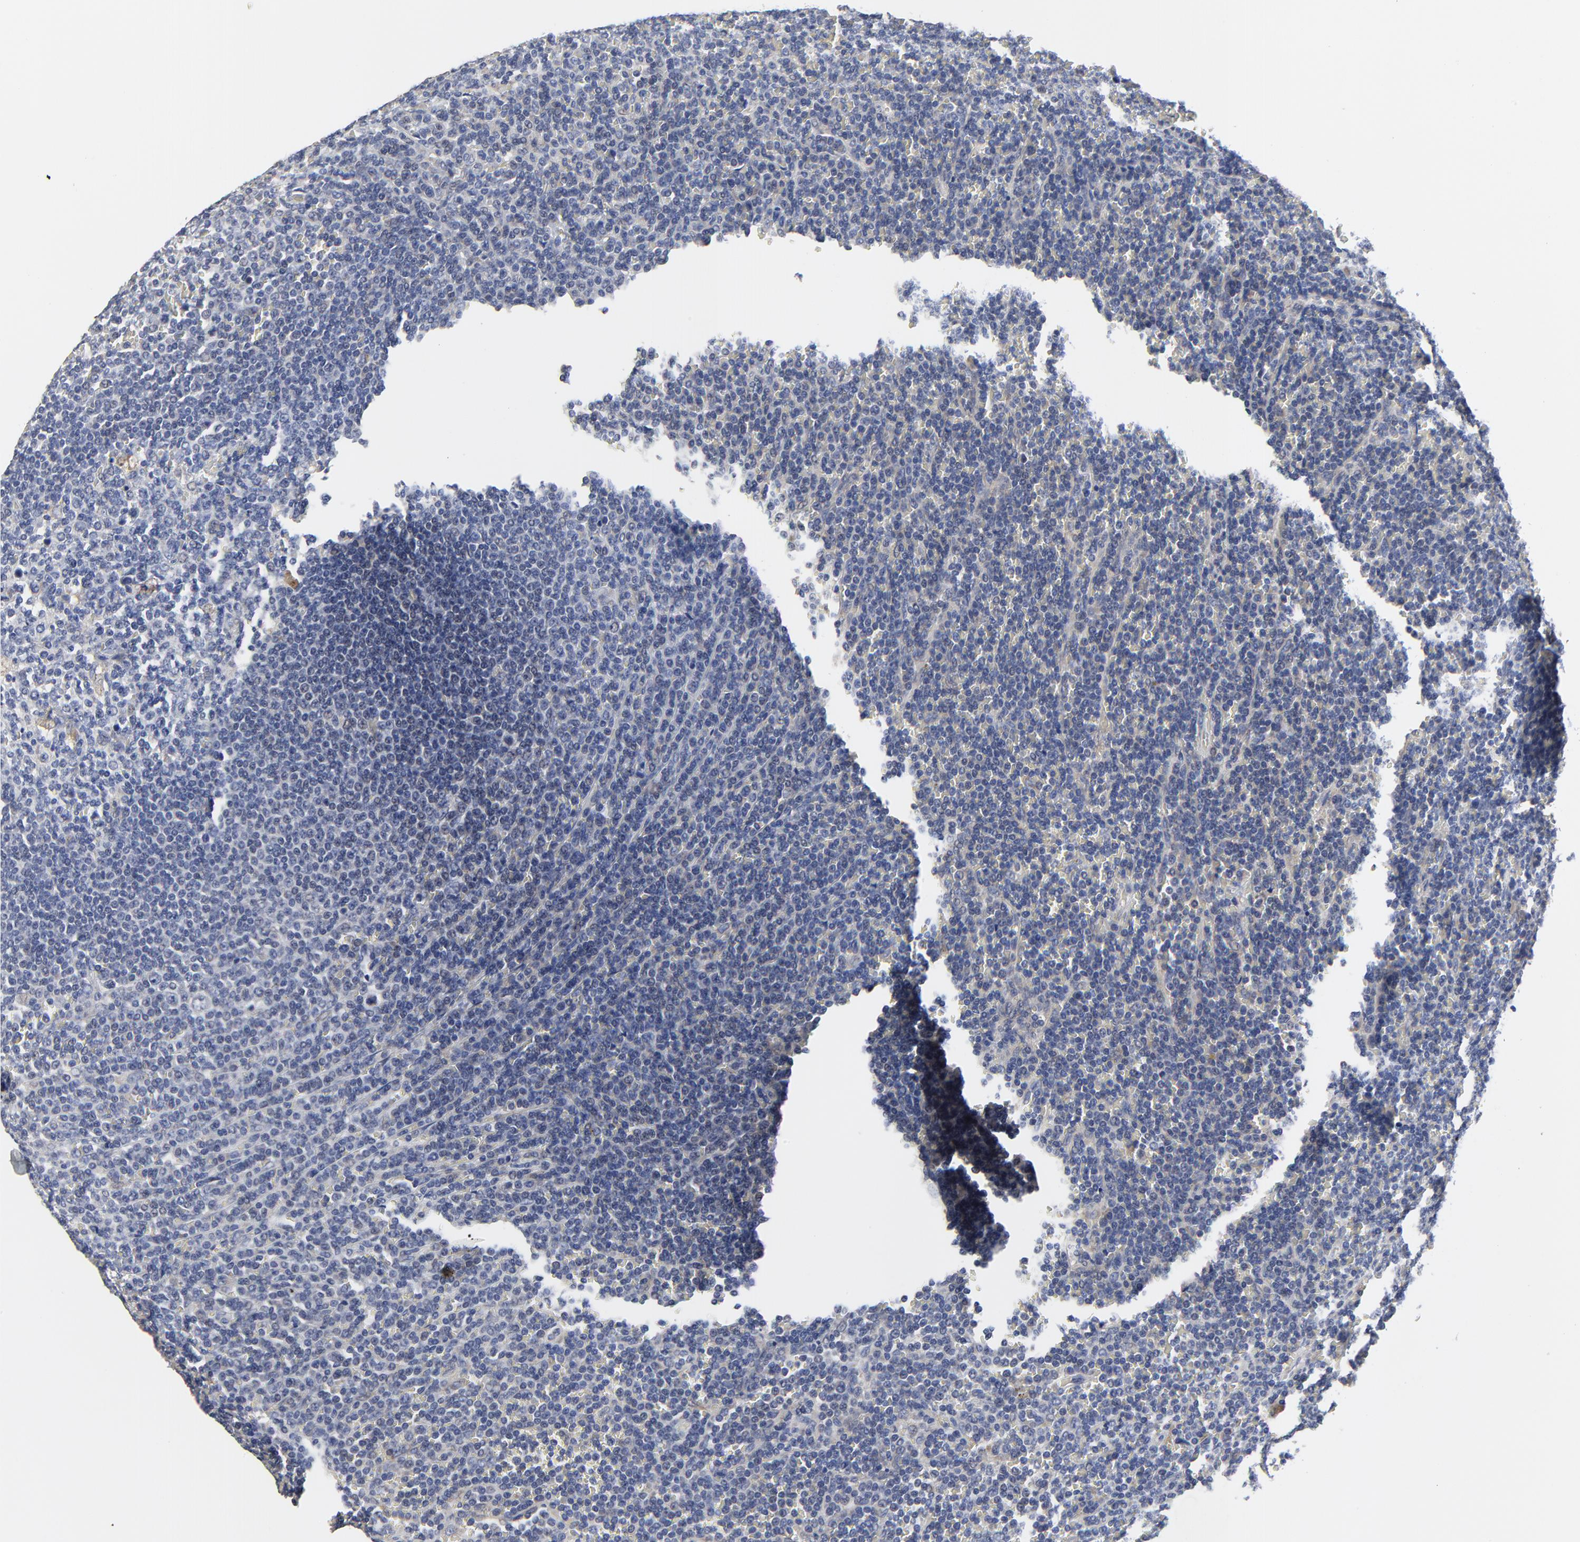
{"staining": {"intensity": "negative", "quantity": "none", "location": "none"}, "tissue": "lymphoma", "cell_type": "Tumor cells", "image_type": "cancer", "snomed": [{"axis": "morphology", "description": "Malignant lymphoma, non-Hodgkin's type, Low grade"}, {"axis": "topography", "description": "Spleen"}], "caption": "Tumor cells show no significant protein staining in malignant lymphoma, non-Hodgkin's type (low-grade). (DAB IHC with hematoxylin counter stain).", "gene": "DHRSX", "patient": {"sex": "male", "age": 80}}